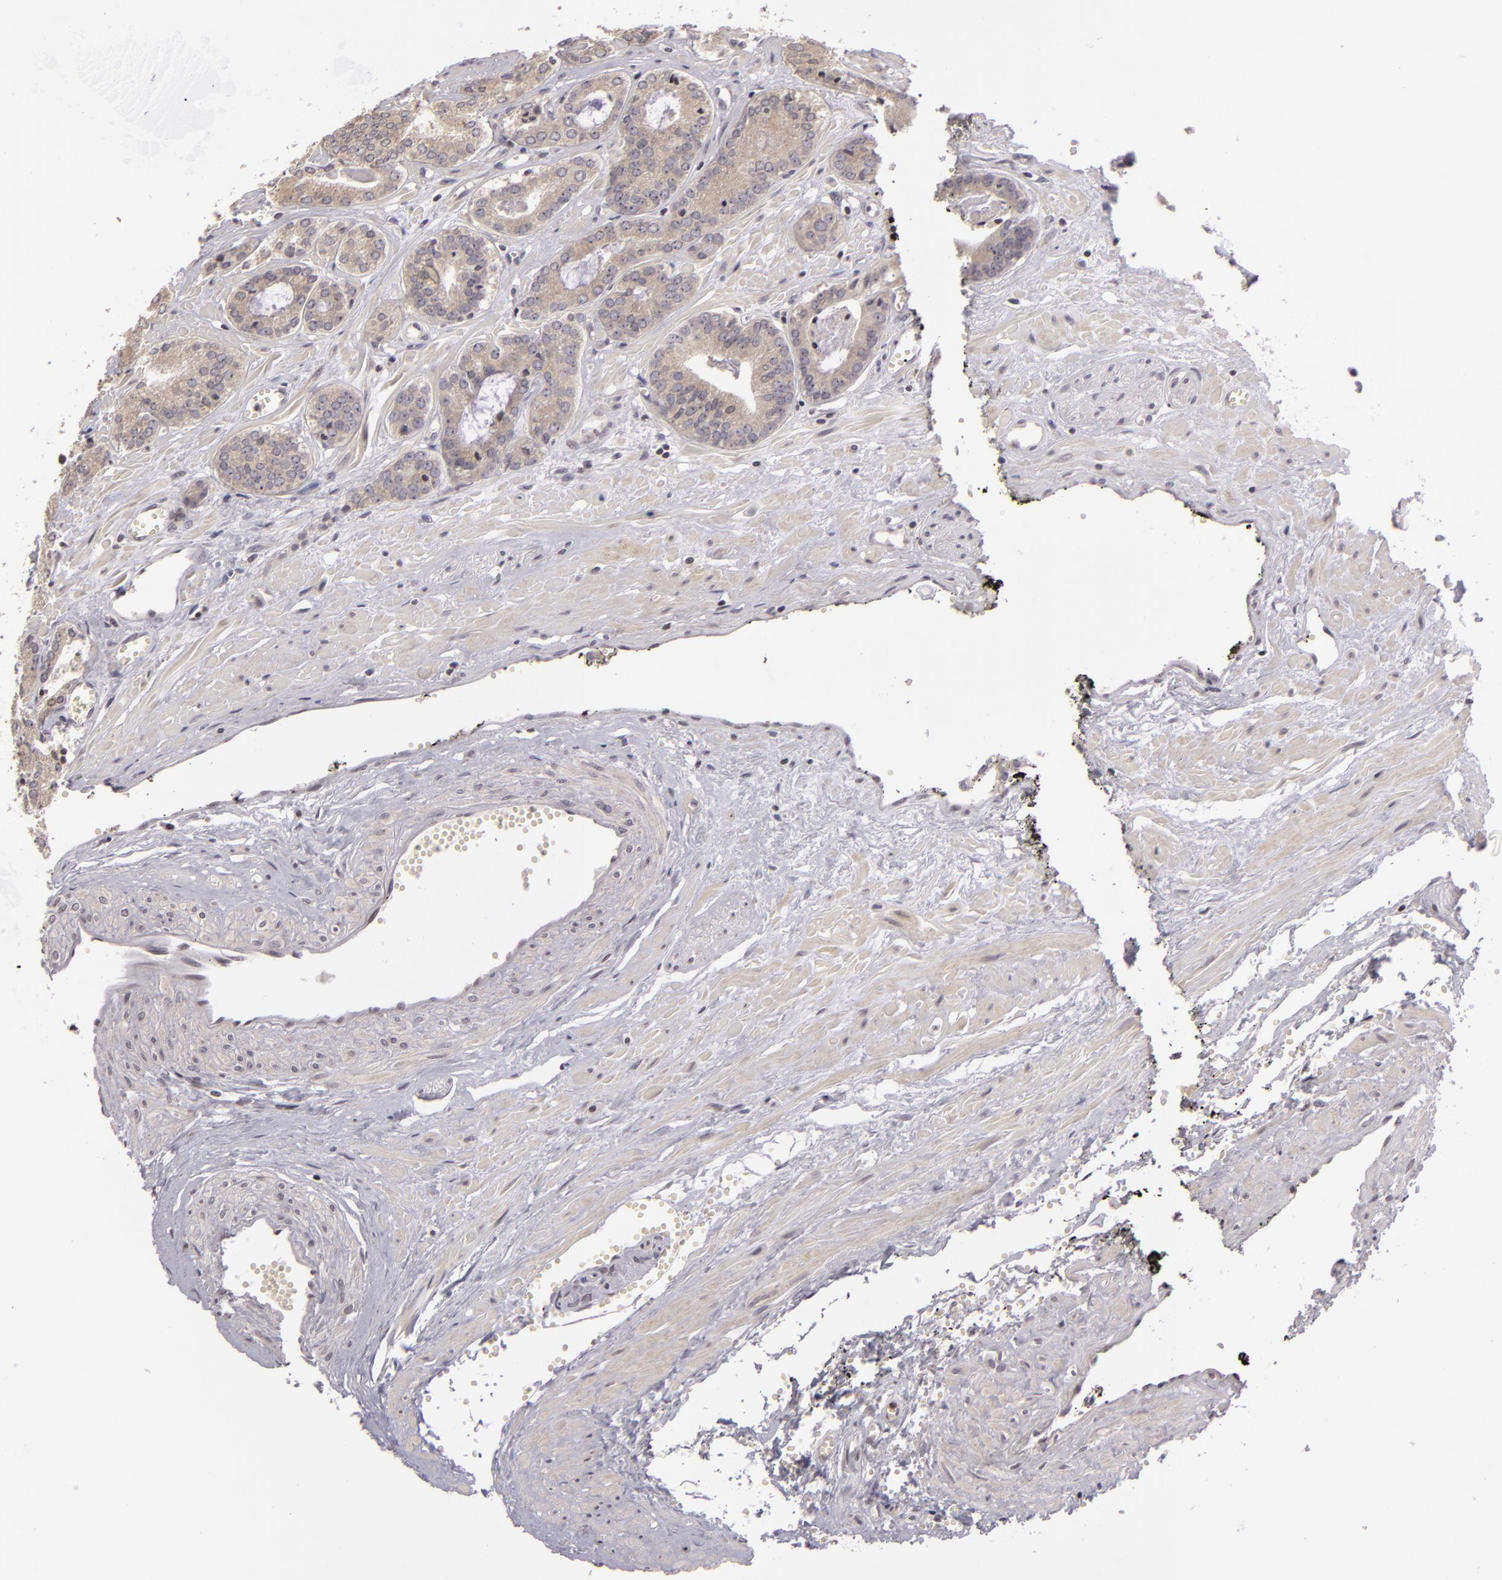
{"staining": {"intensity": "negative", "quantity": "none", "location": "none"}, "tissue": "prostate cancer", "cell_type": "Tumor cells", "image_type": "cancer", "snomed": [{"axis": "morphology", "description": "Adenocarcinoma, High grade"}, {"axis": "topography", "description": "Prostate"}], "caption": "Immunohistochemical staining of human prostate cancer (high-grade adenocarcinoma) exhibits no significant expression in tumor cells.", "gene": "AKAP6", "patient": {"sex": "male", "age": 56}}